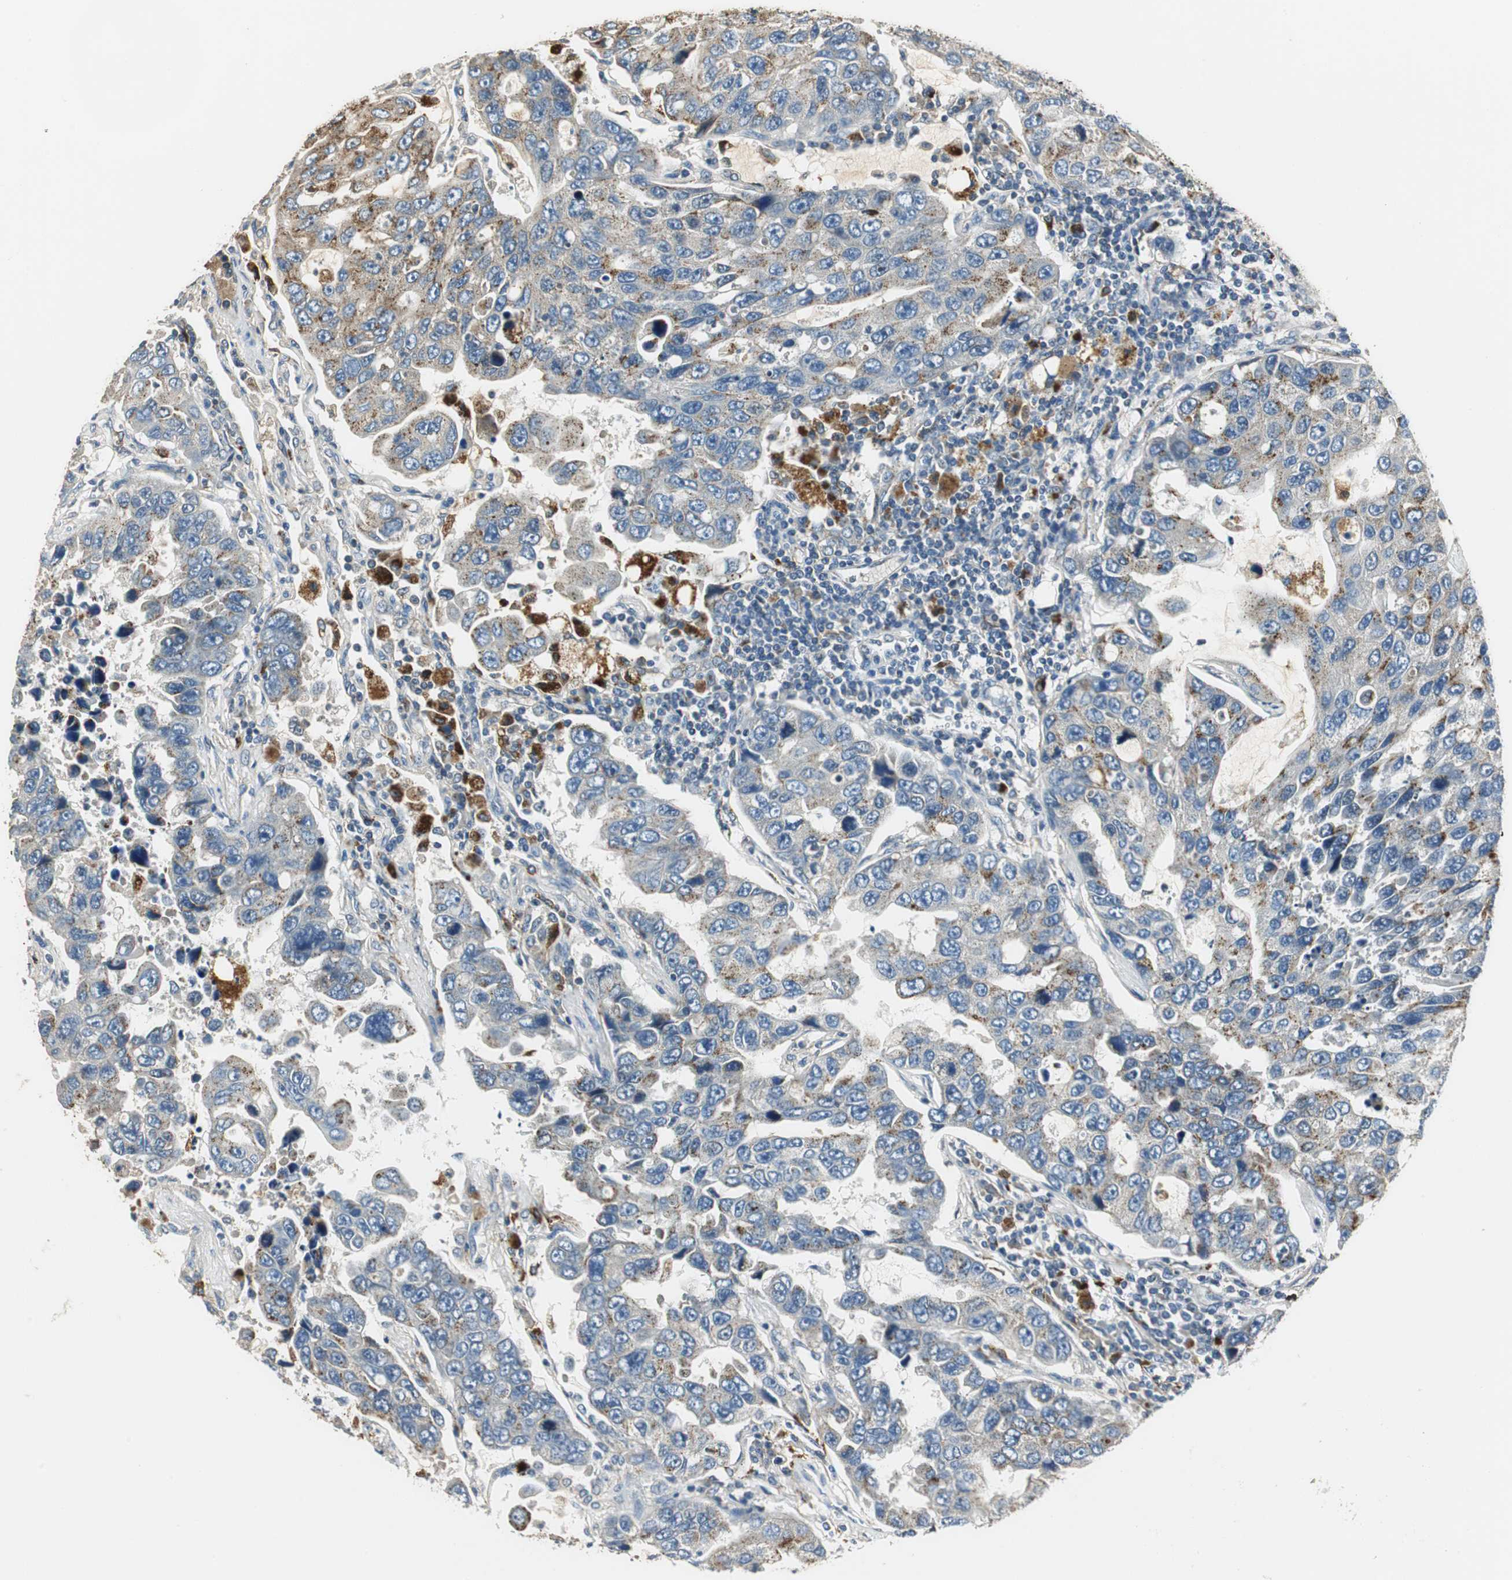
{"staining": {"intensity": "weak", "quantity": "<25%", "location": "cytoplasmic/membranous"}, "tissue": "lung cancer", "cell_type": "Tumor cells", "image_type": "cancer", "snomed": [{"axis": "morphology", "description": "Adenocarcinoma, NOS"}, {"axis": "topography", "description": "Lung"}], "caption": "High magnification brightfield microscopy of lung adenocarcinoma stained with DAB (brown) and counterstained with hematoxylin (blue): tumor cells show no significant expression.", "gene": "NIT1", "patient": {"sex": "male", "age": 64}}